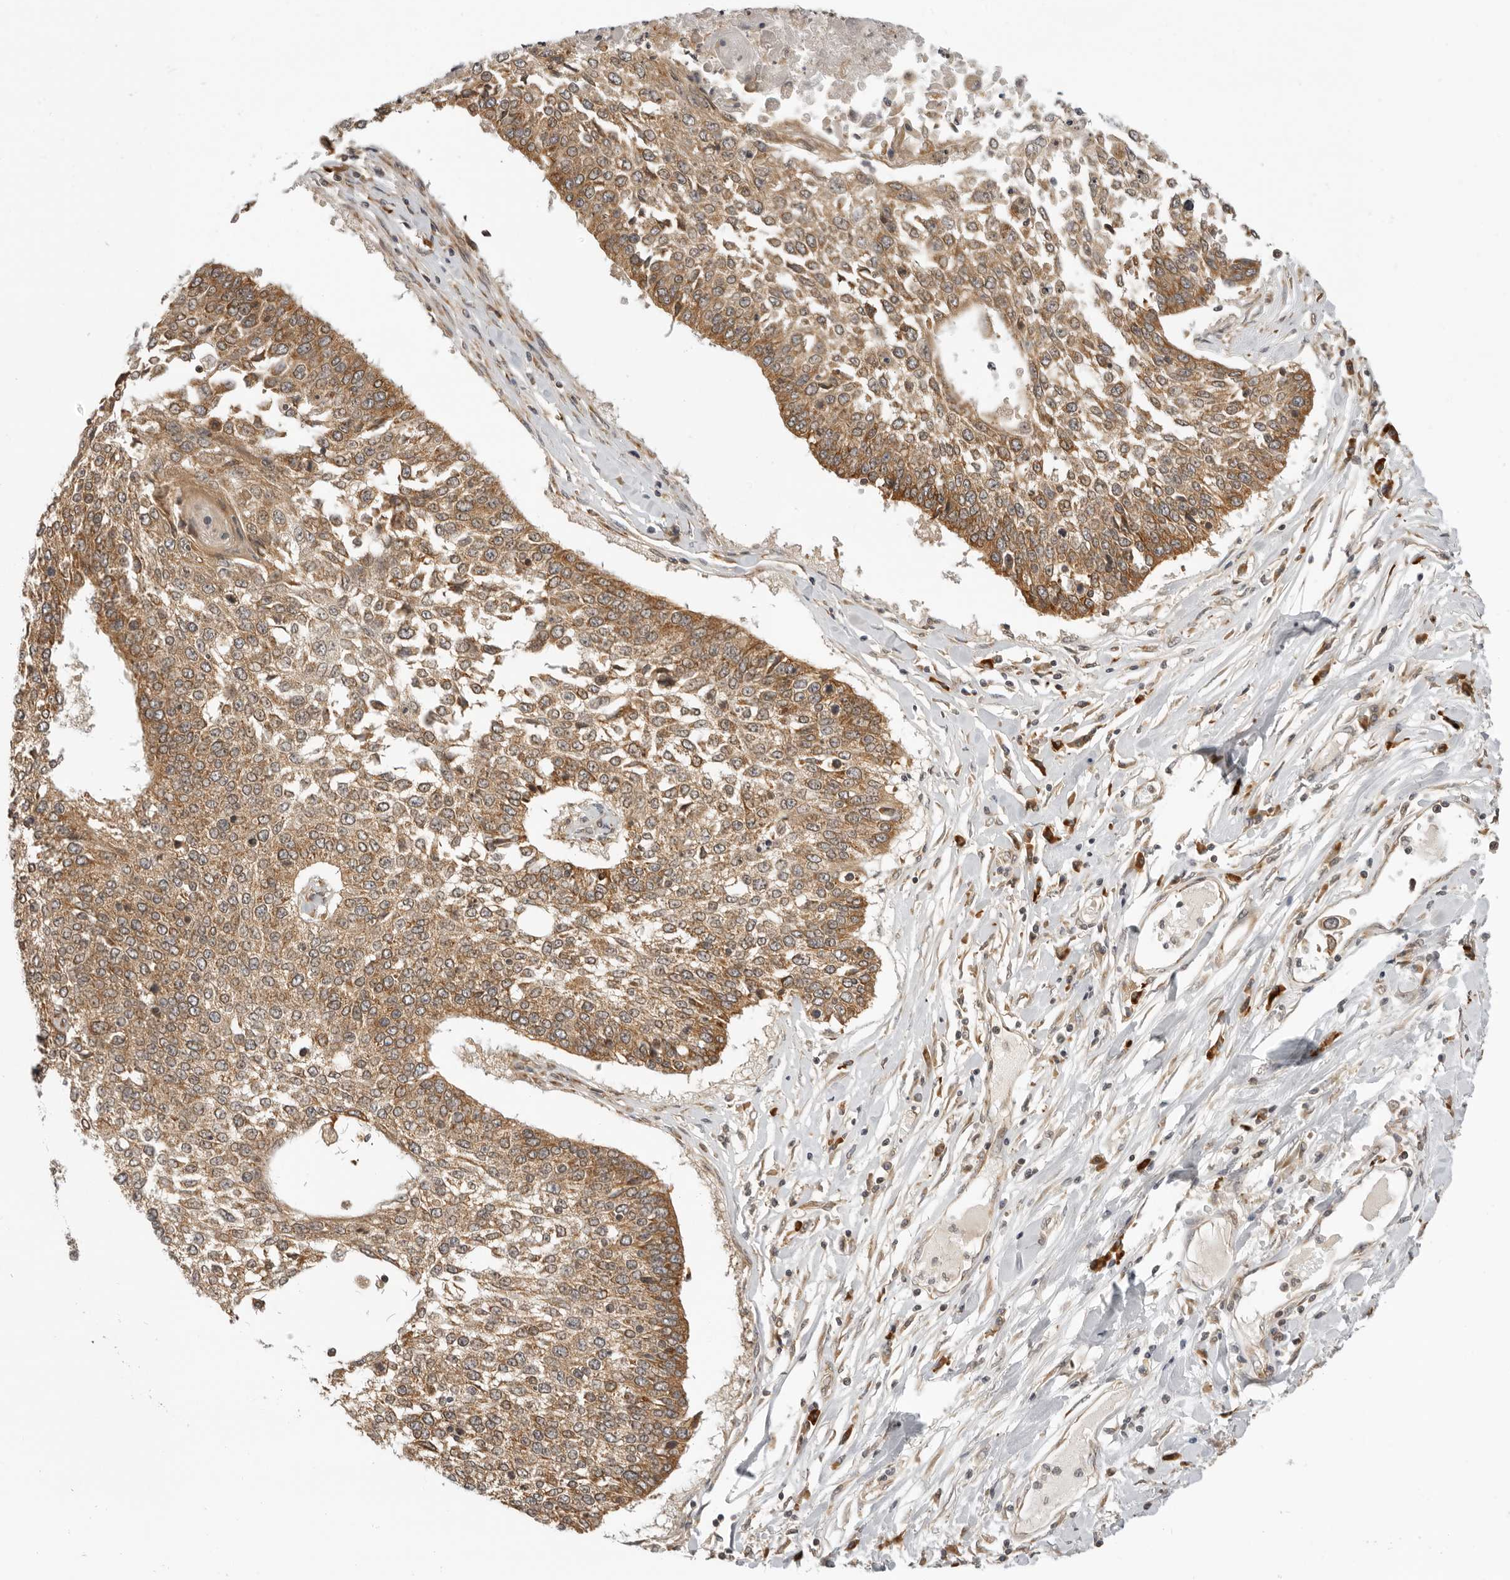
{"staining": {"intensity": "moderate", "quantity": ">75%", "location": "cytoplasmic/membranous"}, "tissue": "lung cancer", "cell_type": "Tumor cells", "image_type": "cancer", "snomed": [{"axis": "morphology", "description": "Normal tissue, NOS"}, {"axis": "morphology", "description": "Squamous cell carcinoma, NOS"}, {"axis": "topography", "description": "Cartilage tissue"}, {"axis": "topography", "description": "Bronchus"}, {"axis": "topography", "description": "Lung"}, {"axis": "topography", "description": "Peripheral nerve tissue"}], "caption": "The histopathology image displays a brown stain indicating the presence of a protein in the cytoplasmic/membranous of tumor cells in lung squamous cell carcinoma.", "gene": "PRRC2A", "patient": {"sex": "female", "age": 49}}